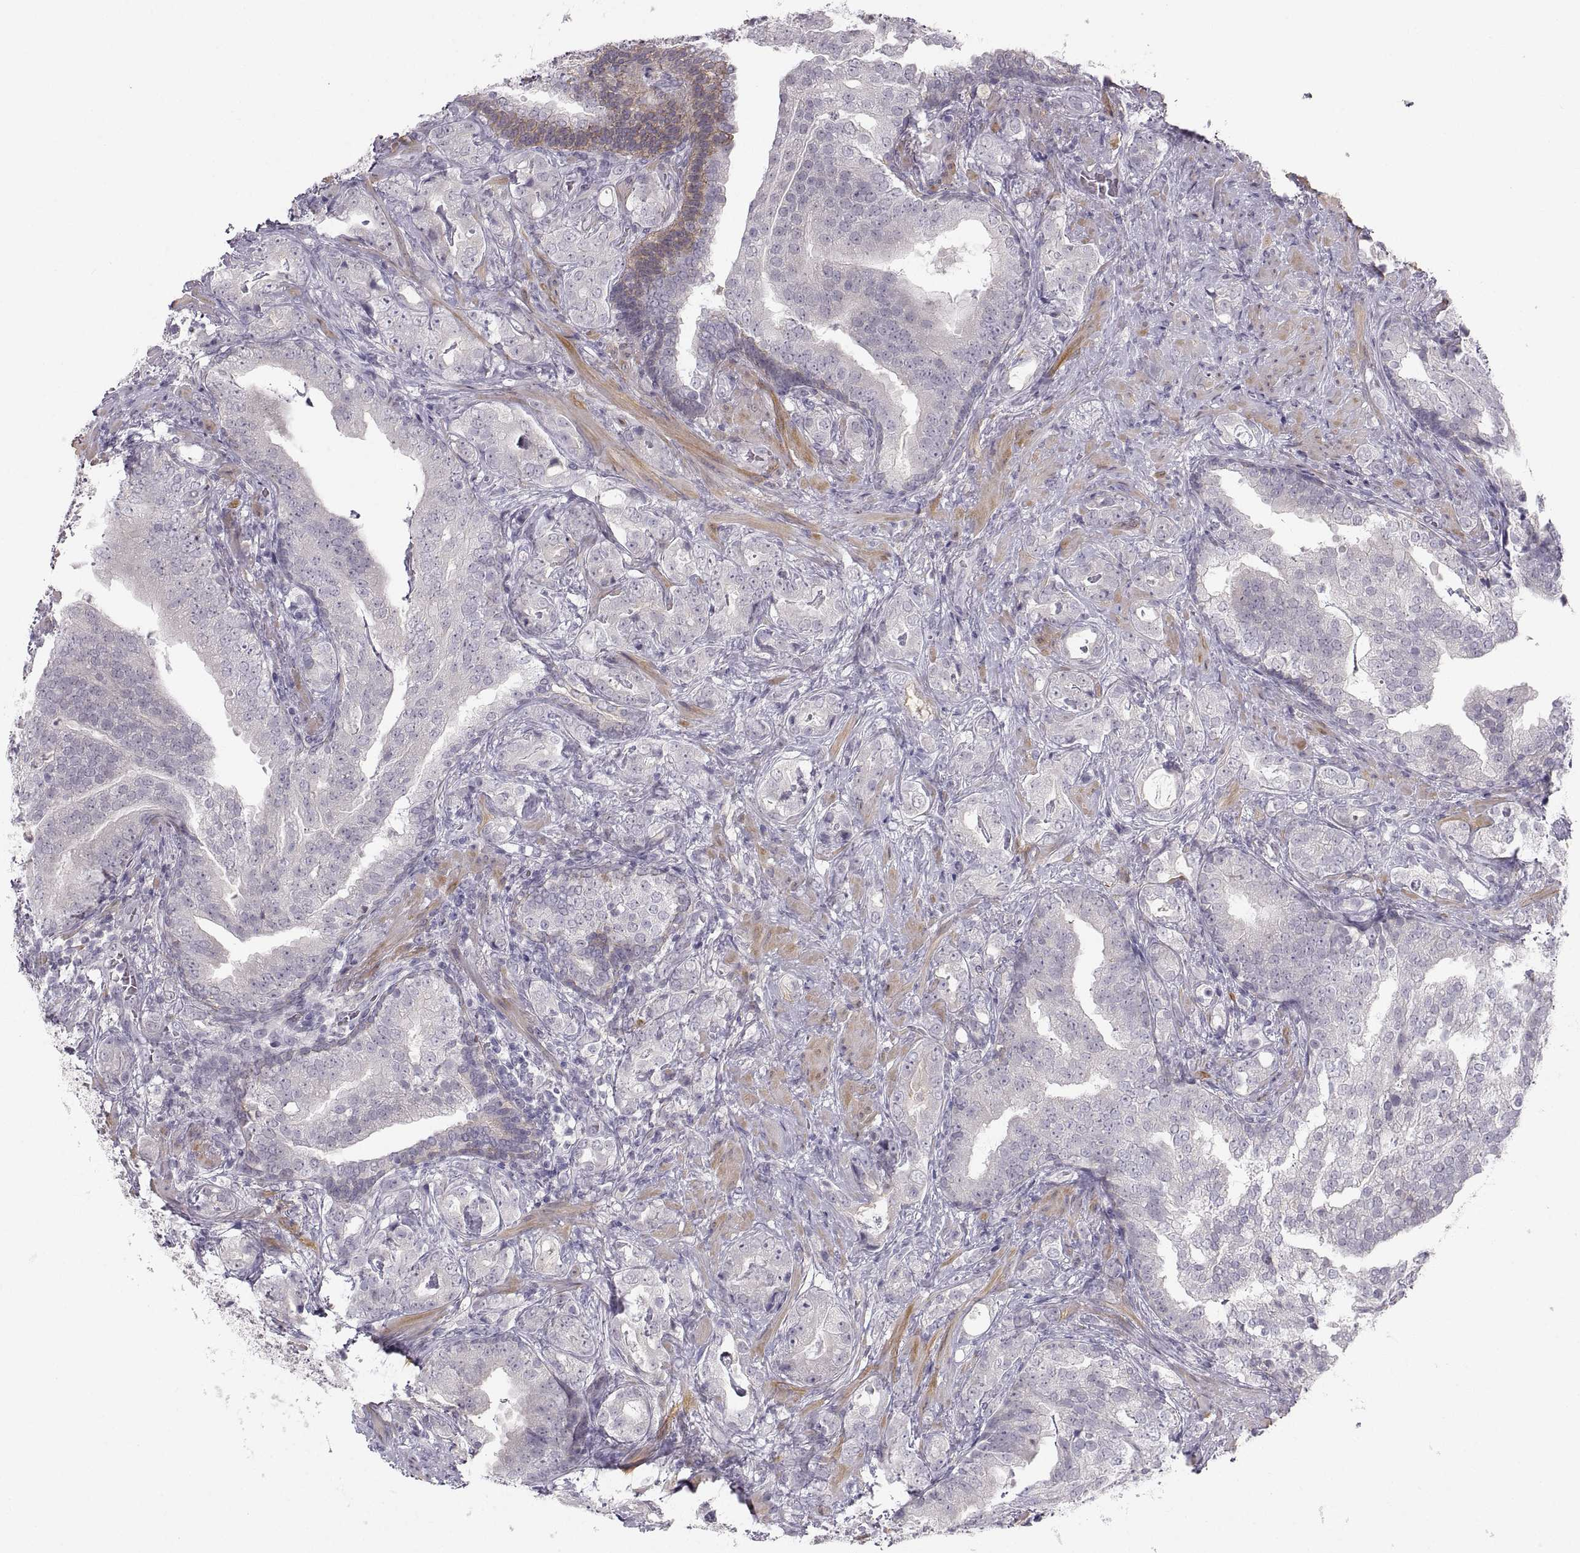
{"staining": {"intensity": "negative", "quantity": "none", "location": "none"}, "tissue": "prostate cancer", "cell_type": "Tumor cells", "image_type": "cancer", "snomed": [{"axis": "morphology", "description": "Adenocarcinoma, NOS"}, {"axis": "topography", "description": "Prostate"}], "caption": "The immunohistochemistry image has no significant positivity in tumor cells of prostate cancer tissue.", "gene": "ZNF185", "patient": {"sex": "male", "age": 57}}